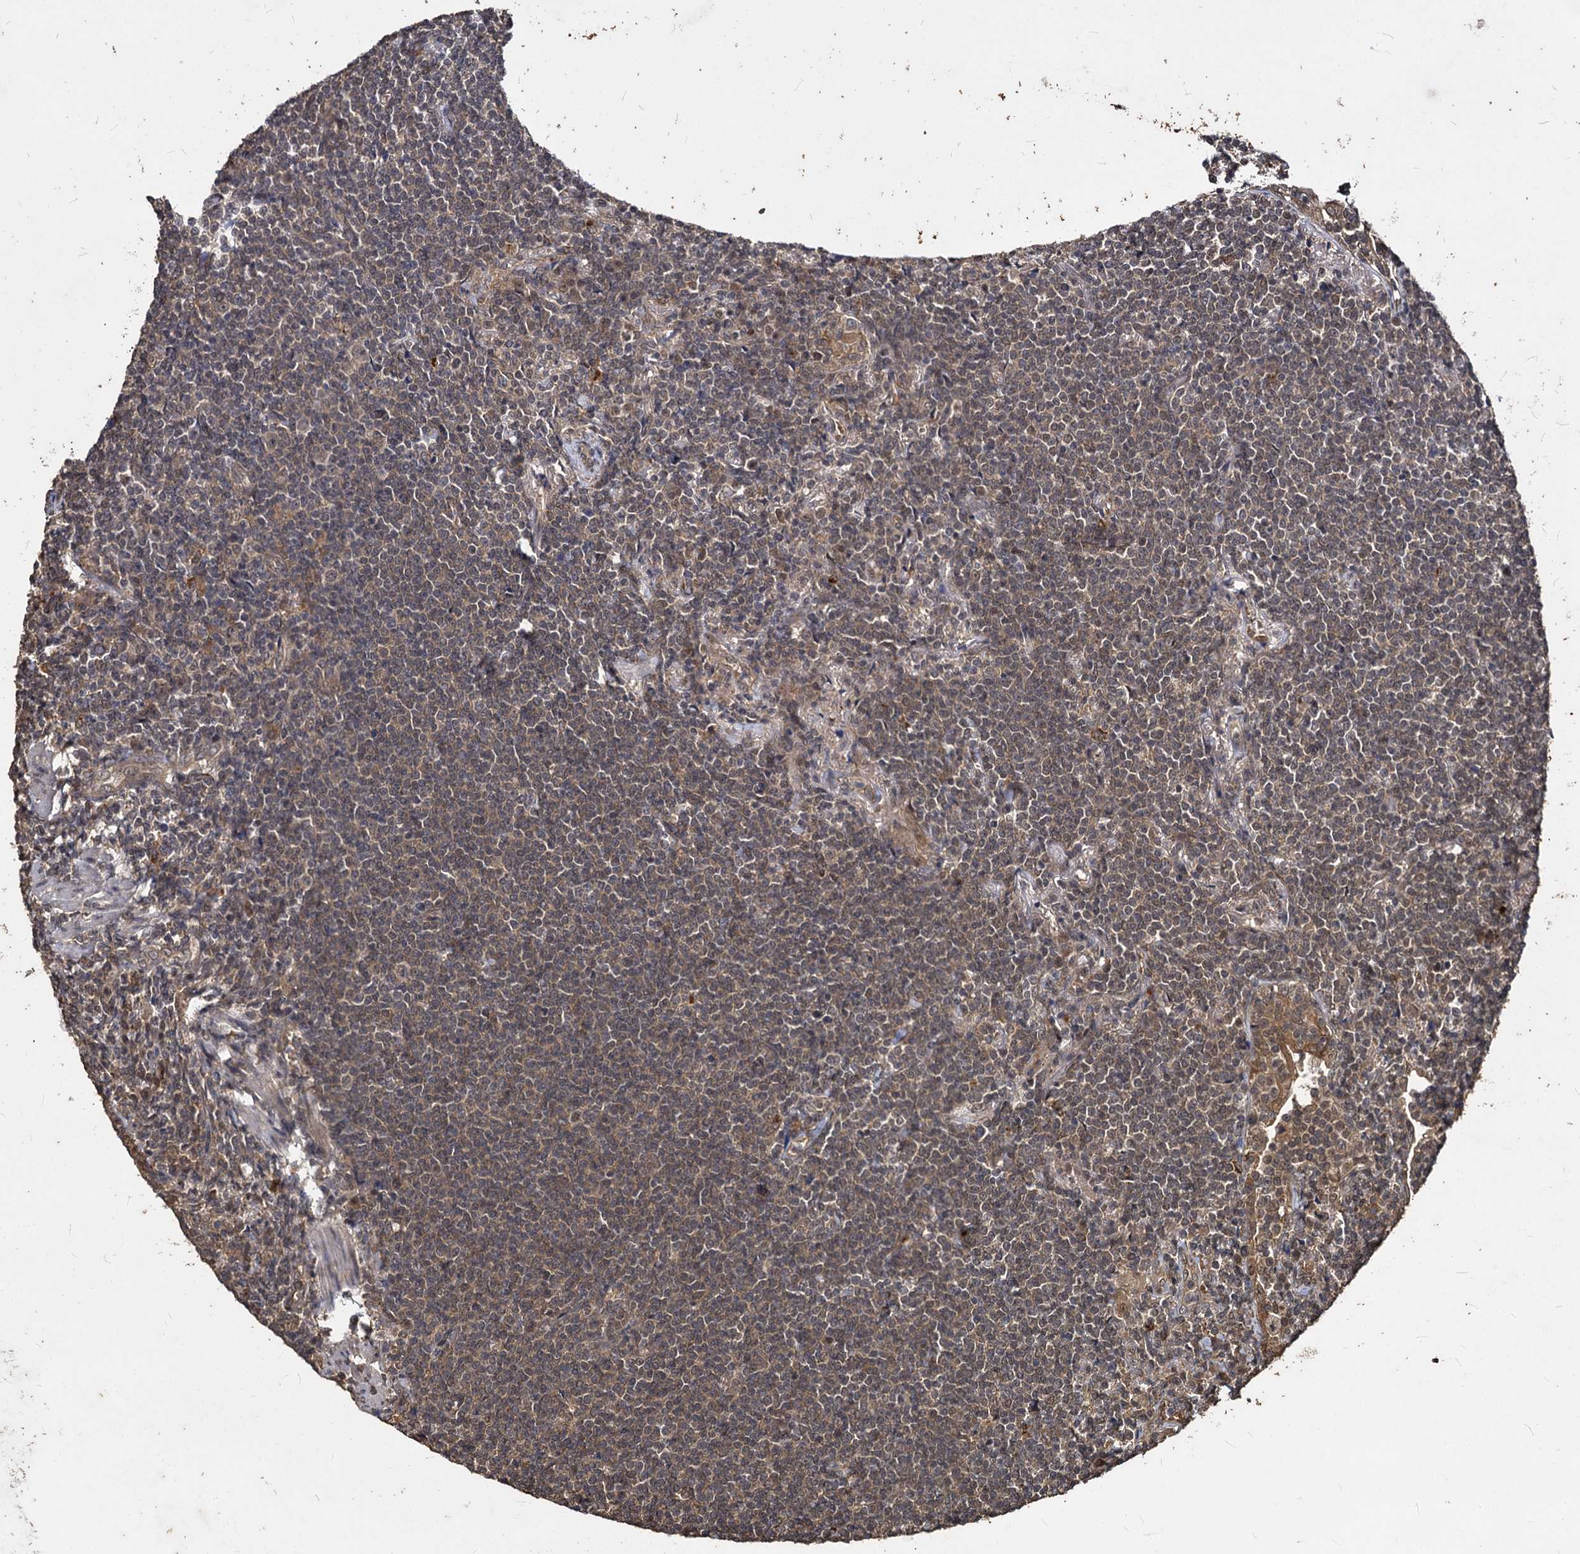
{"staining": {"intensity": "weak", "quantity": ">75%", "location": "cytoplasmic/membranous"}, "tissue": "lymphoma", "cell_type": "Tumor cells", "image_type": "cancer", "snomed": [{"axis": "morphology", "description": "Malignant lymphoma, non-Hodgkin's type, Low grade"}, {"axis": "topography", "description": "Lung"}], "caption": "Immunohistochemical staining of lymphoma displays low levels of weak cytoplasmic/membranous protein expression in approximately >75% of tumor cells.", "gene": "VPS51", "patient": {"sex": "female", "age": 71}}